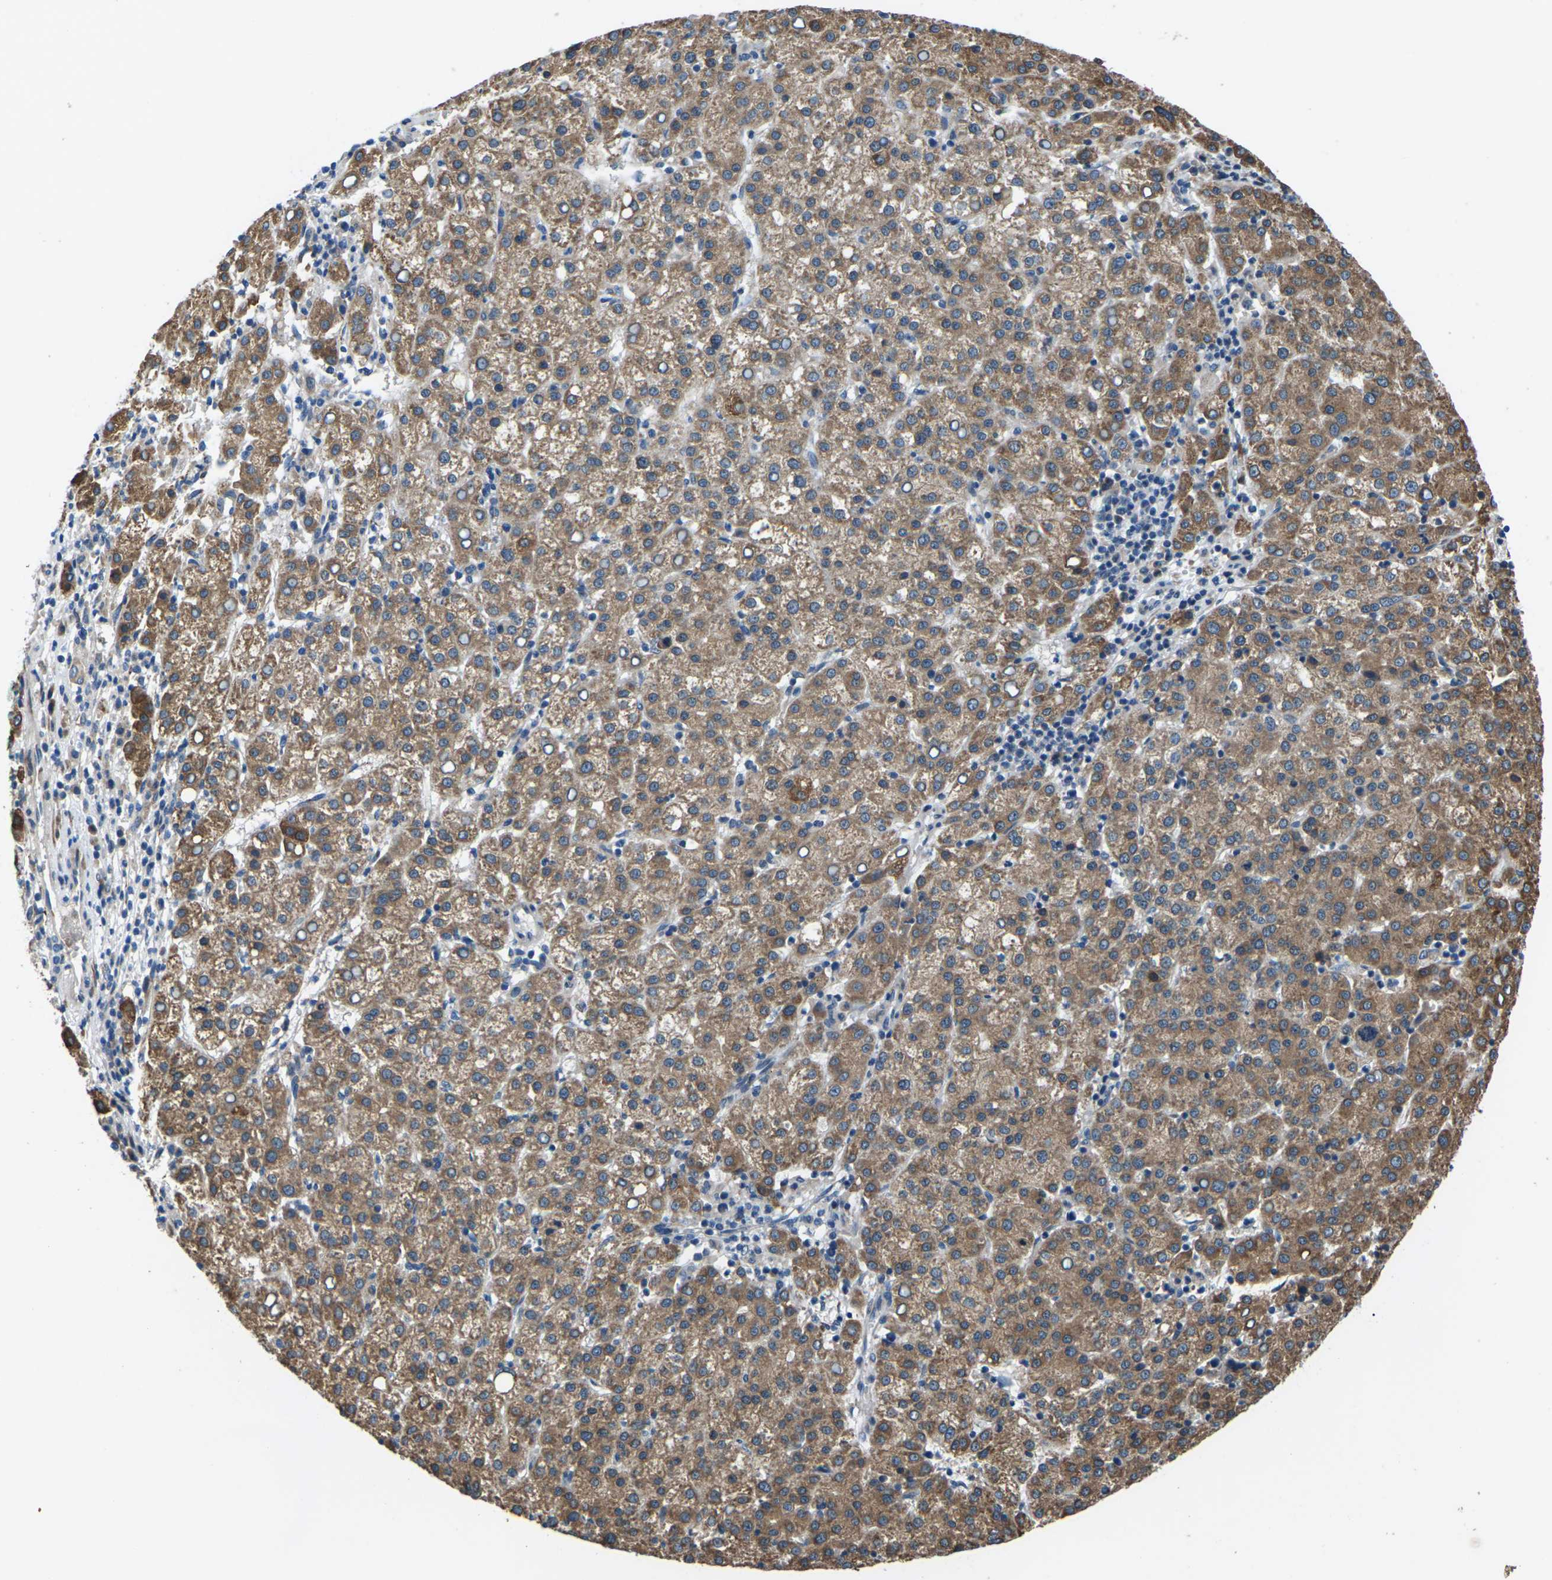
{"staining": {"intensity": "moderate", "quantity": ">75%", "location": "cytoplasmic/membranous"}, "tissue": "liver cancer", "cell_type": "Tumor cells", "image_type": "cancer", "snomed": [{"axis": "morphology", "description": "Carcinoma, Hepatocellular, NOS"}, {"axis": "topography", "description": "Liver"}], "caption": "Liver cancer stained with a protein marker shows moderate staining in tumor cells.", "gene": "GABRP", "patient": {"sex": "female", "age": 58}}